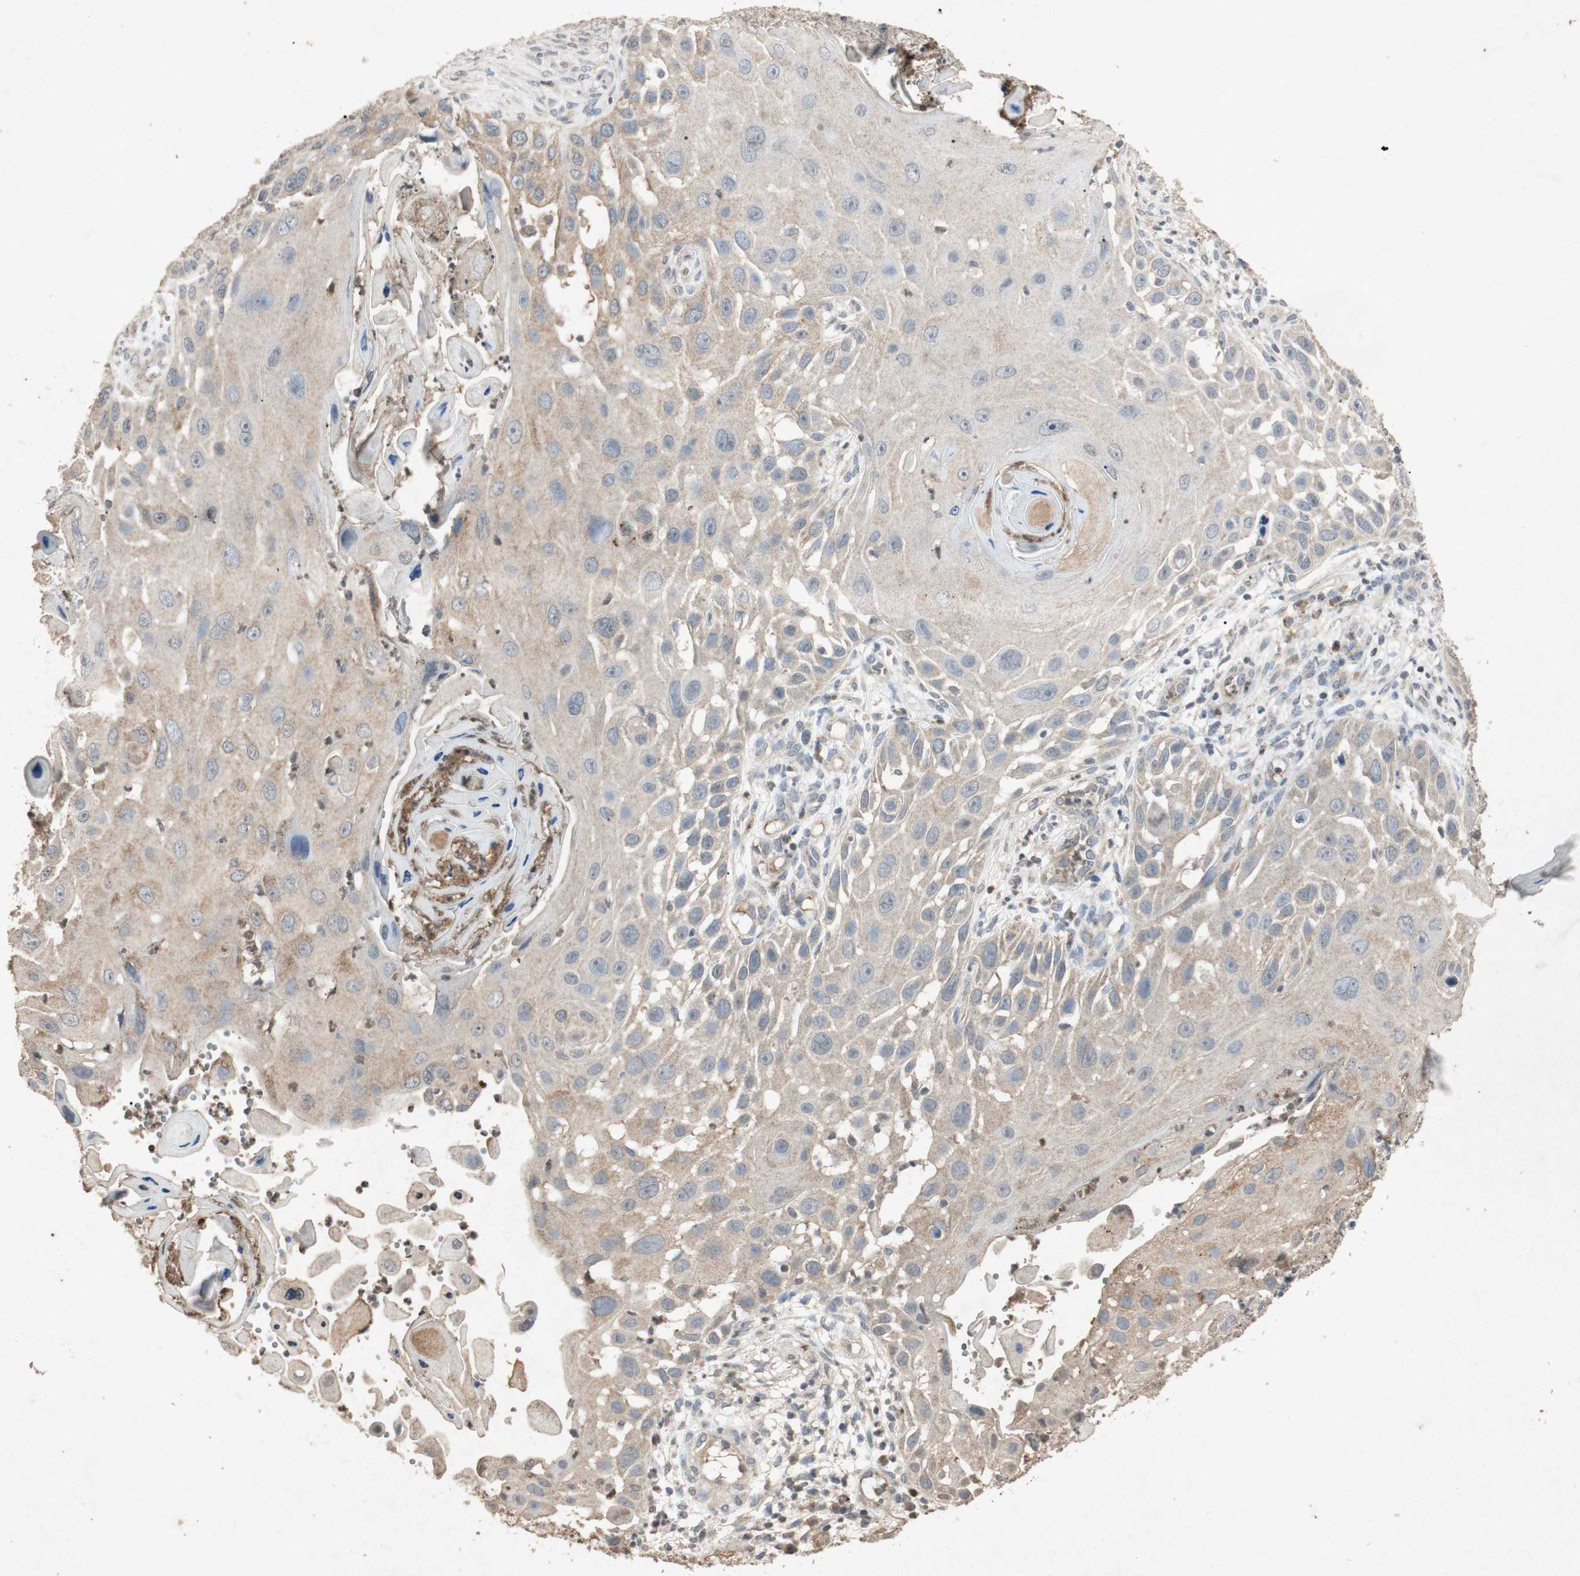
{"staining": {"intensity": "weak", "quantity": ">75%", "location": "cytoplasmic/membranous"}, "tissue": "skin cancer", "cell_type": "Tumor cells", "image_type": "cancer", "snomed": [{"axis": "morphology", "description": "Squamous cell carcinoma, NOS"}, {"axis": "topography", "description": "Skin"}], "caption": "Skin cancer (squamous cell carcinoma) was stained to show a protein in brown. There is low levels of weak cytoplasmic/membranous staining in about >75% of tumor cells.", "gene": "MSRB1", "patient": {"sex": "female", "age": 44}}